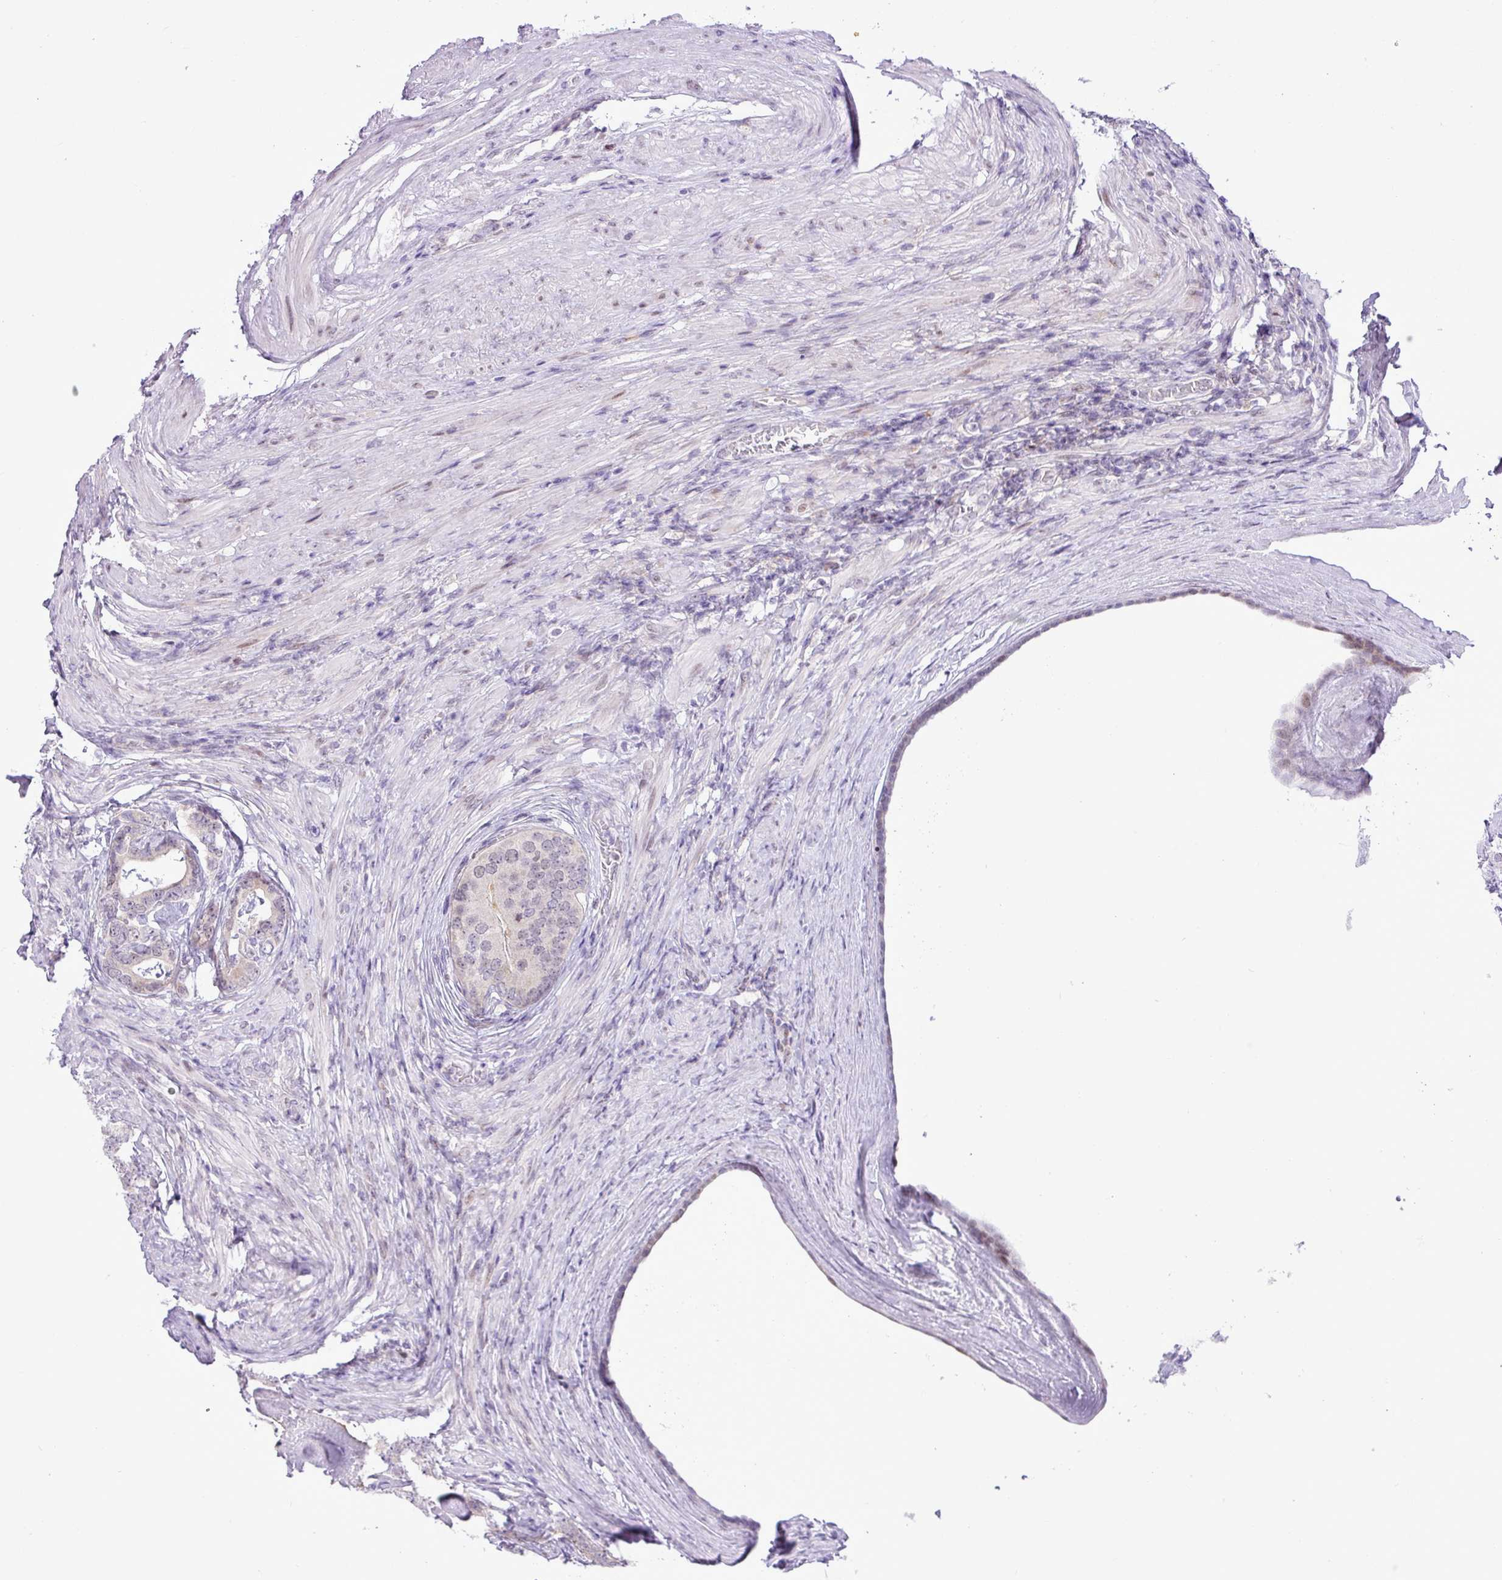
{"staining": {"intensity": "negative", "quantity": "none", "location": "none"}, "tissue": "prostate cancer", "cell_type": "Tumor cells", "image_type": "cancer", "snomed": [{"axis": "morphology", "description": "Adenocarcinoma, Low grade"}, {"axis": "topography", "description": "Prostate"}], "caption": "There is no significant staining in tumor cells of low-grade adenocarcinoma (prostate).", "gene": "ELOA2", "patient": {"sex": "male", "age": 71}}